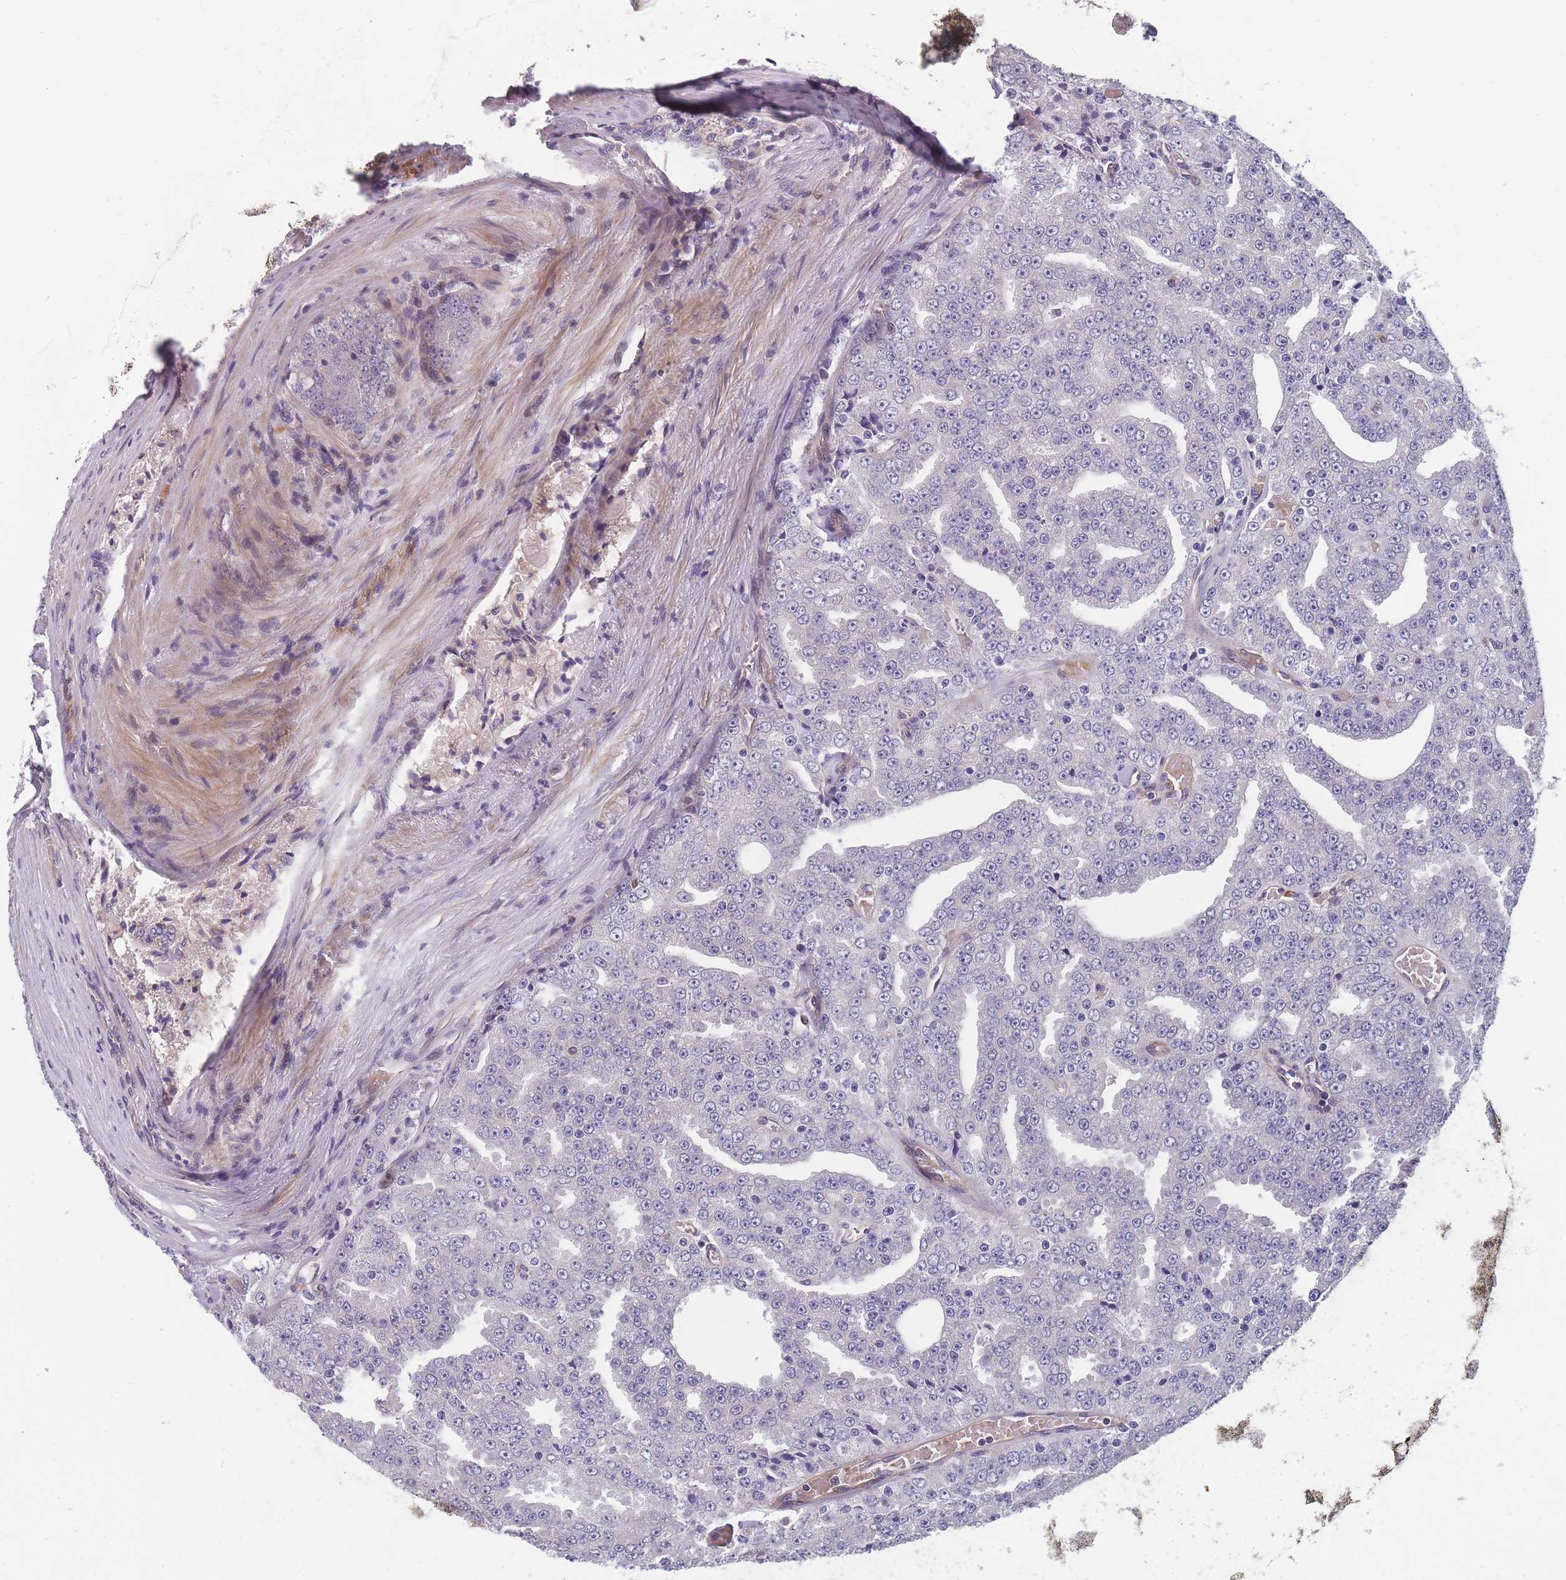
{"staining": {"intensity": "negative", "quantity": "none", "location": "none"}, "tissue": "prostate cancer", "cell_type": "Tumor cells", "image_type": "cancer", "snomed": [{"axis": "morphology", "description": "Adenocarcinoma, High grade"}, {"axis": "topography", "description": "Prostate"}], "caption": "Prostate adenocarcinoma (high-grade) stained for a protein using immunohistochemistry (IHC) displays no staining tumor cells.", "gene": "FAM83F", "patient": {"sex": "male", "age": 63}}